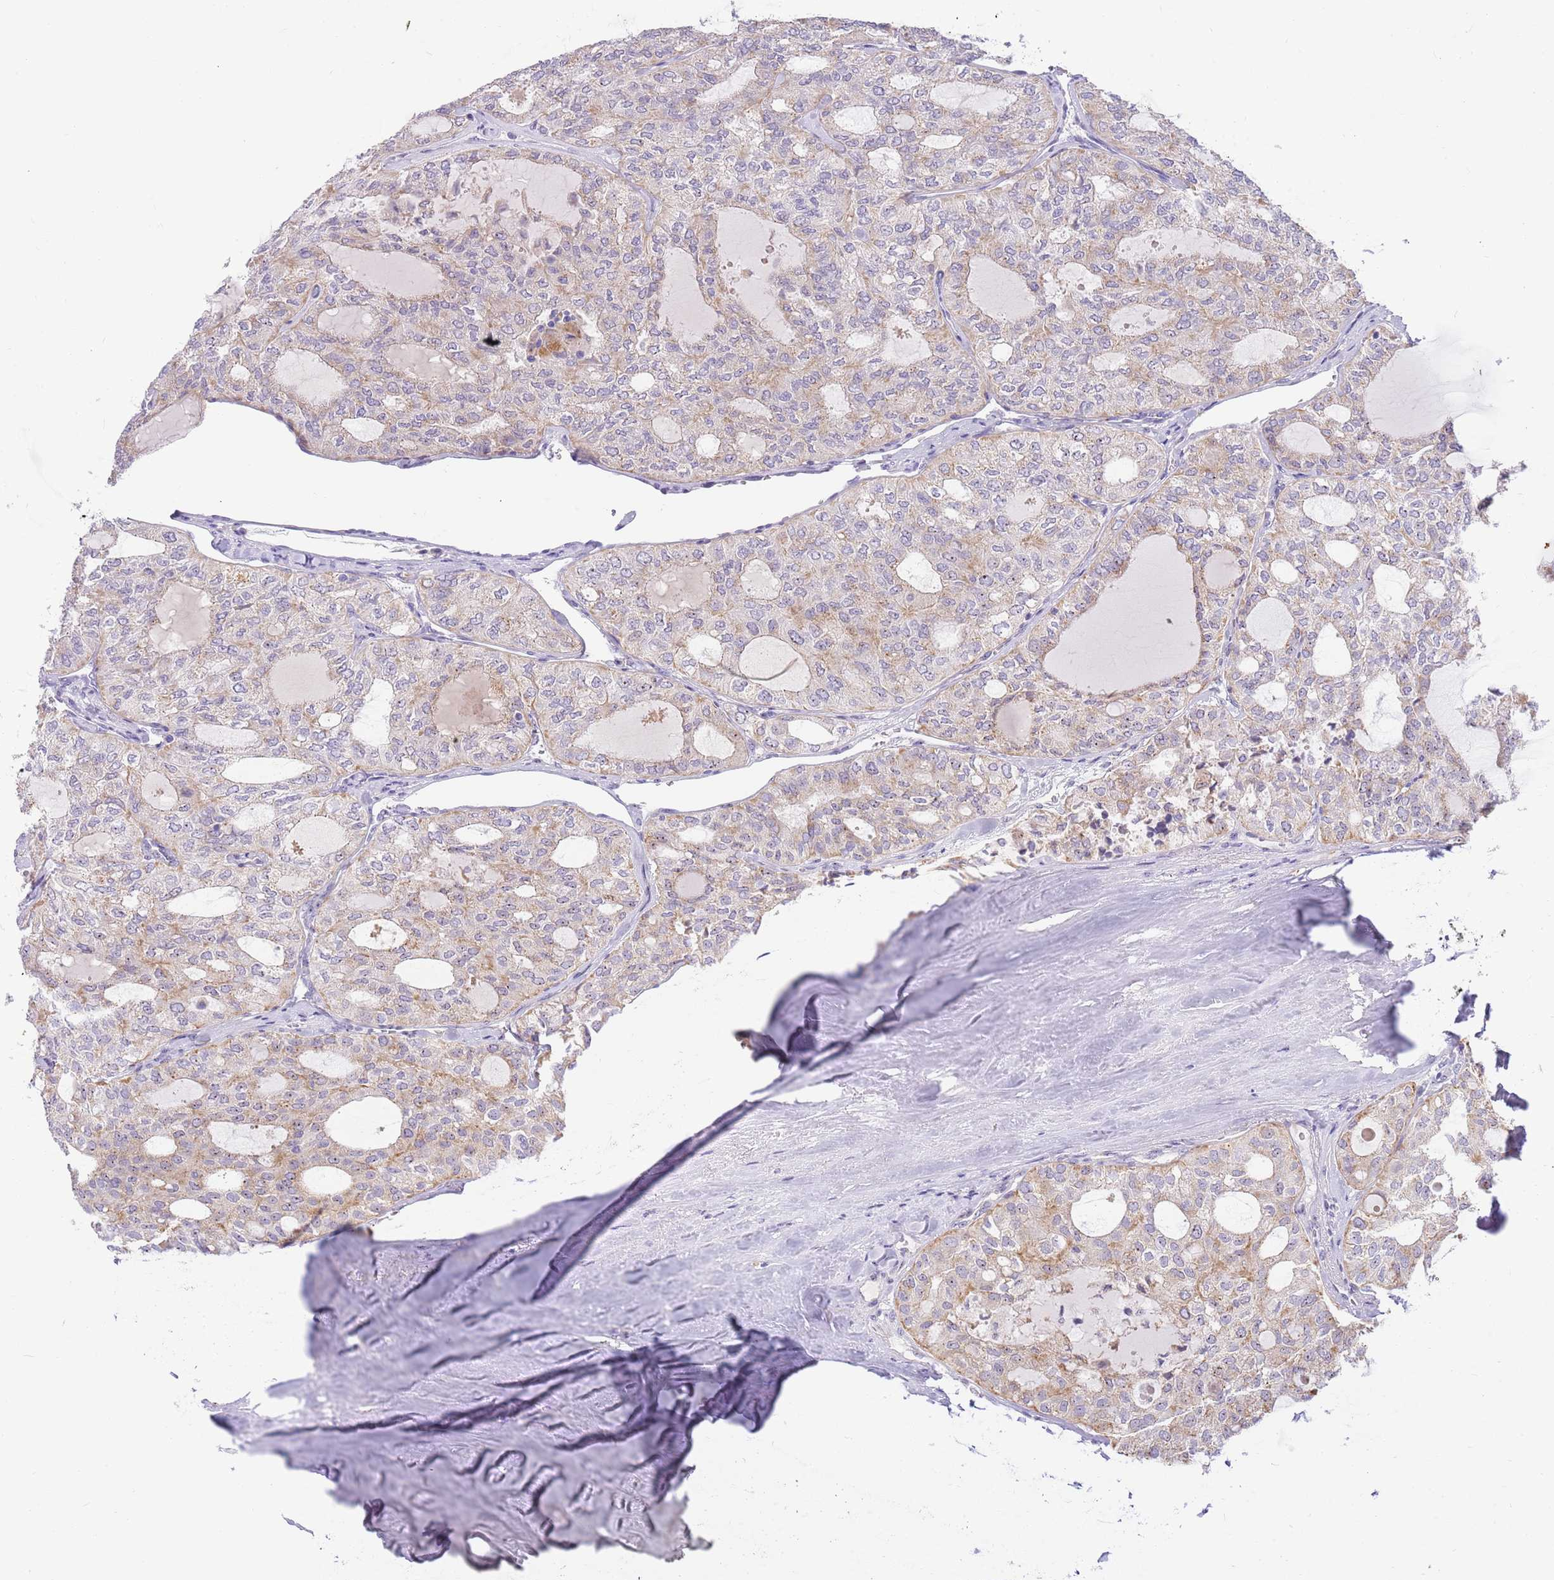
{"staining": {"intensity": "weak", "quantity": "25%-75%", "location": "cytoplasmic/membranous"}, "tissue": "thyroid cancer", "cell_type": "Tumor cells", "image_type": "cancer", "snomed": [{"axis": "morphology", "description": "Follicular adenoma carcinoma, NOS"}, {"axis": "topography", "description": "Thyroid gland"}], "caption": "An image showing weak cytoplasmic/membranous positivity in approximately 25%-75% of tumor cells in follicular adenoma carcinoma (thyroid), as visualized by brown immunohistochemical staining.", "gene": "DNAJA3", "patient": {"sex": "male", "age": 75}}